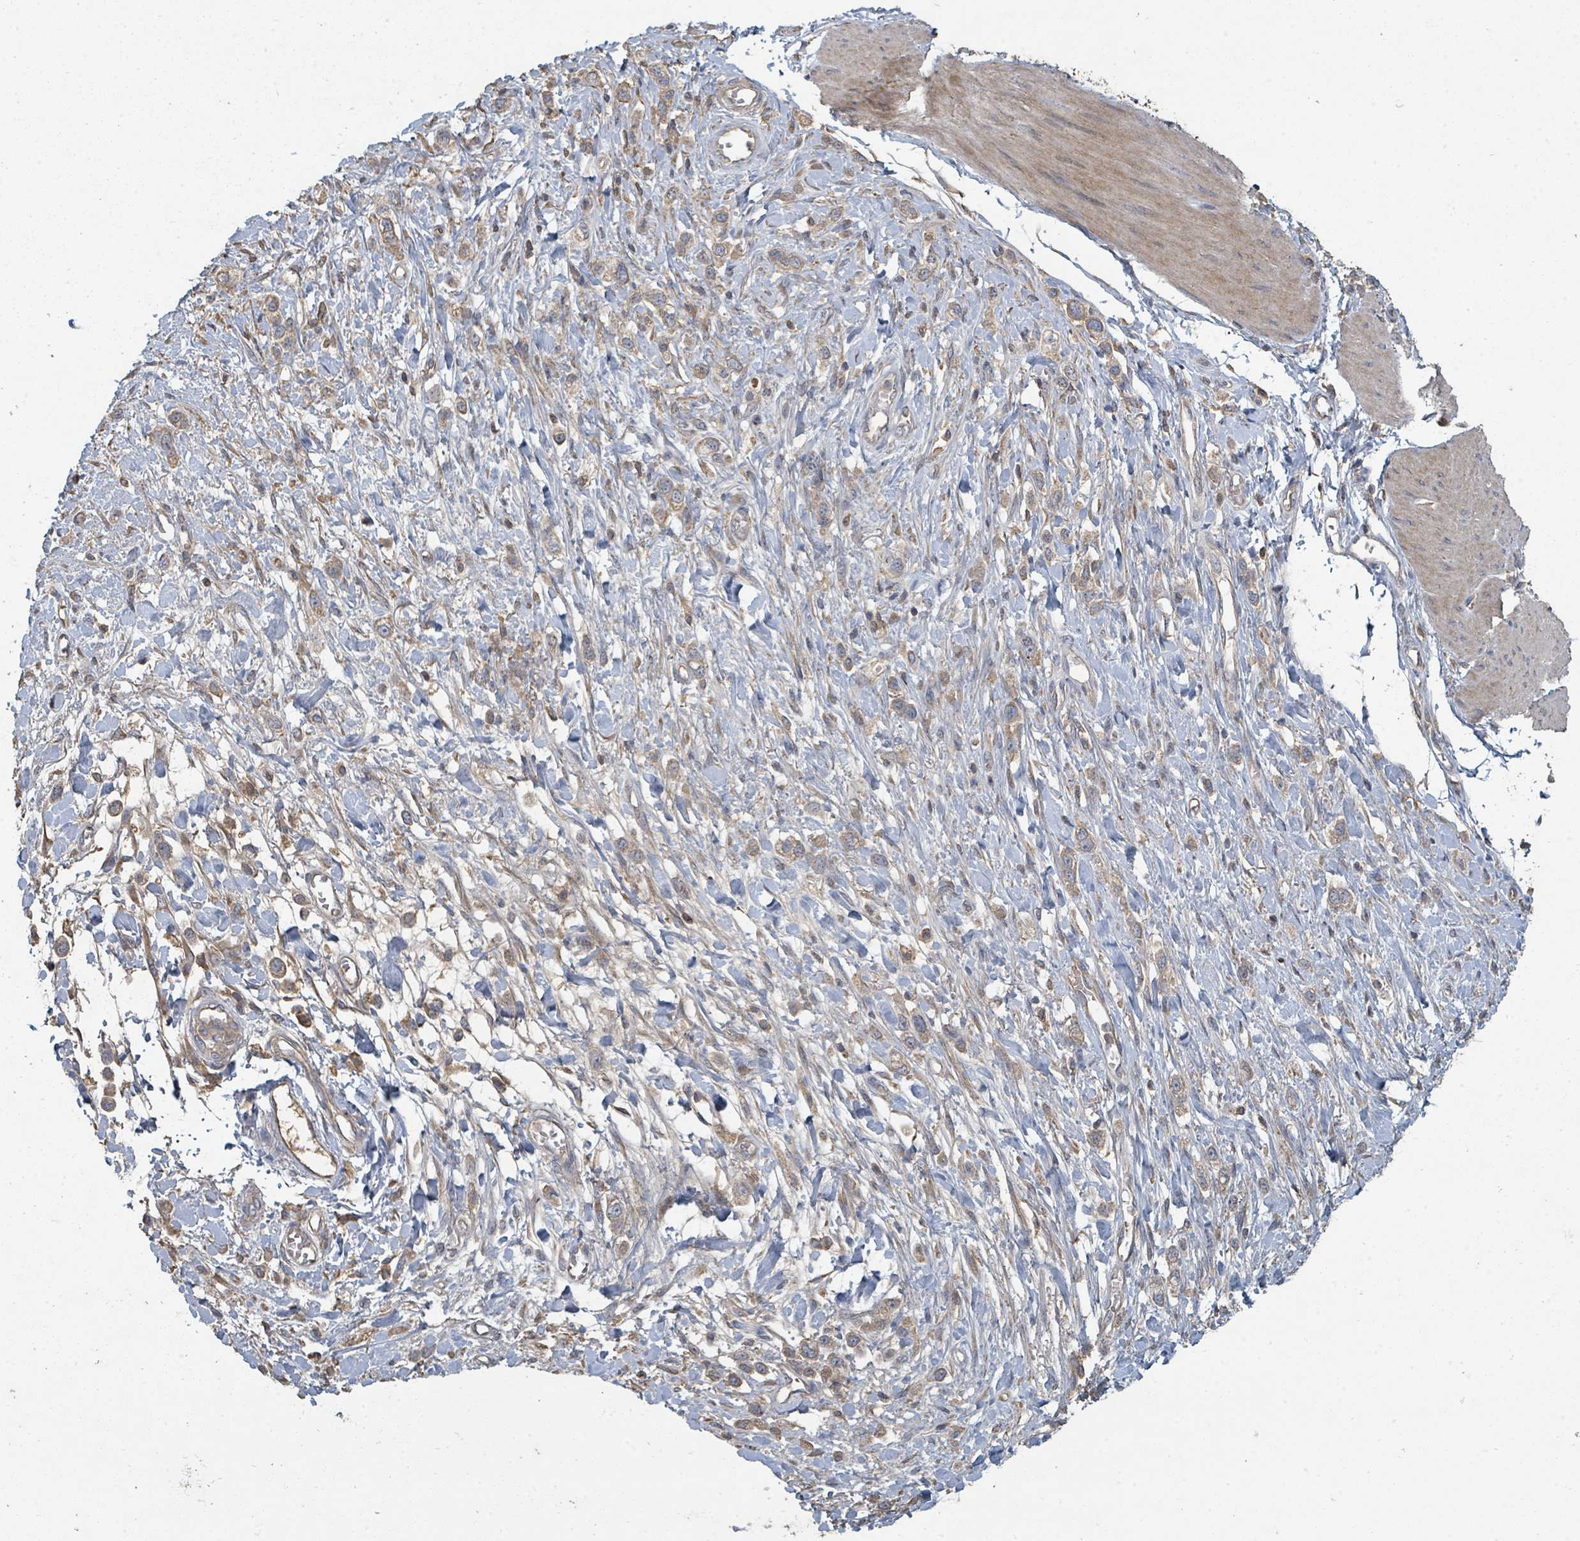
{"staining": {"intensity": "weak", "quantity": ">75%", "location": "cytoplasmic/membranous"}, "tissue": "stomach cancer", "cell_type": "Tumor cells", "image_type": "cancer", "snomed": [{"axis": "morphology", "description": "Adenocarcinoma, NOS"}, {"axis": "topography", "description": "Stomach"}], "caption": "This is a micrograph of immunohistochemistry staining of stomach cancer, which shows weak expression in the cytoplasmic/membranous of tumor cells.", "gene": "WDFY1", "patient": {"sex": "female", "age": 65}}